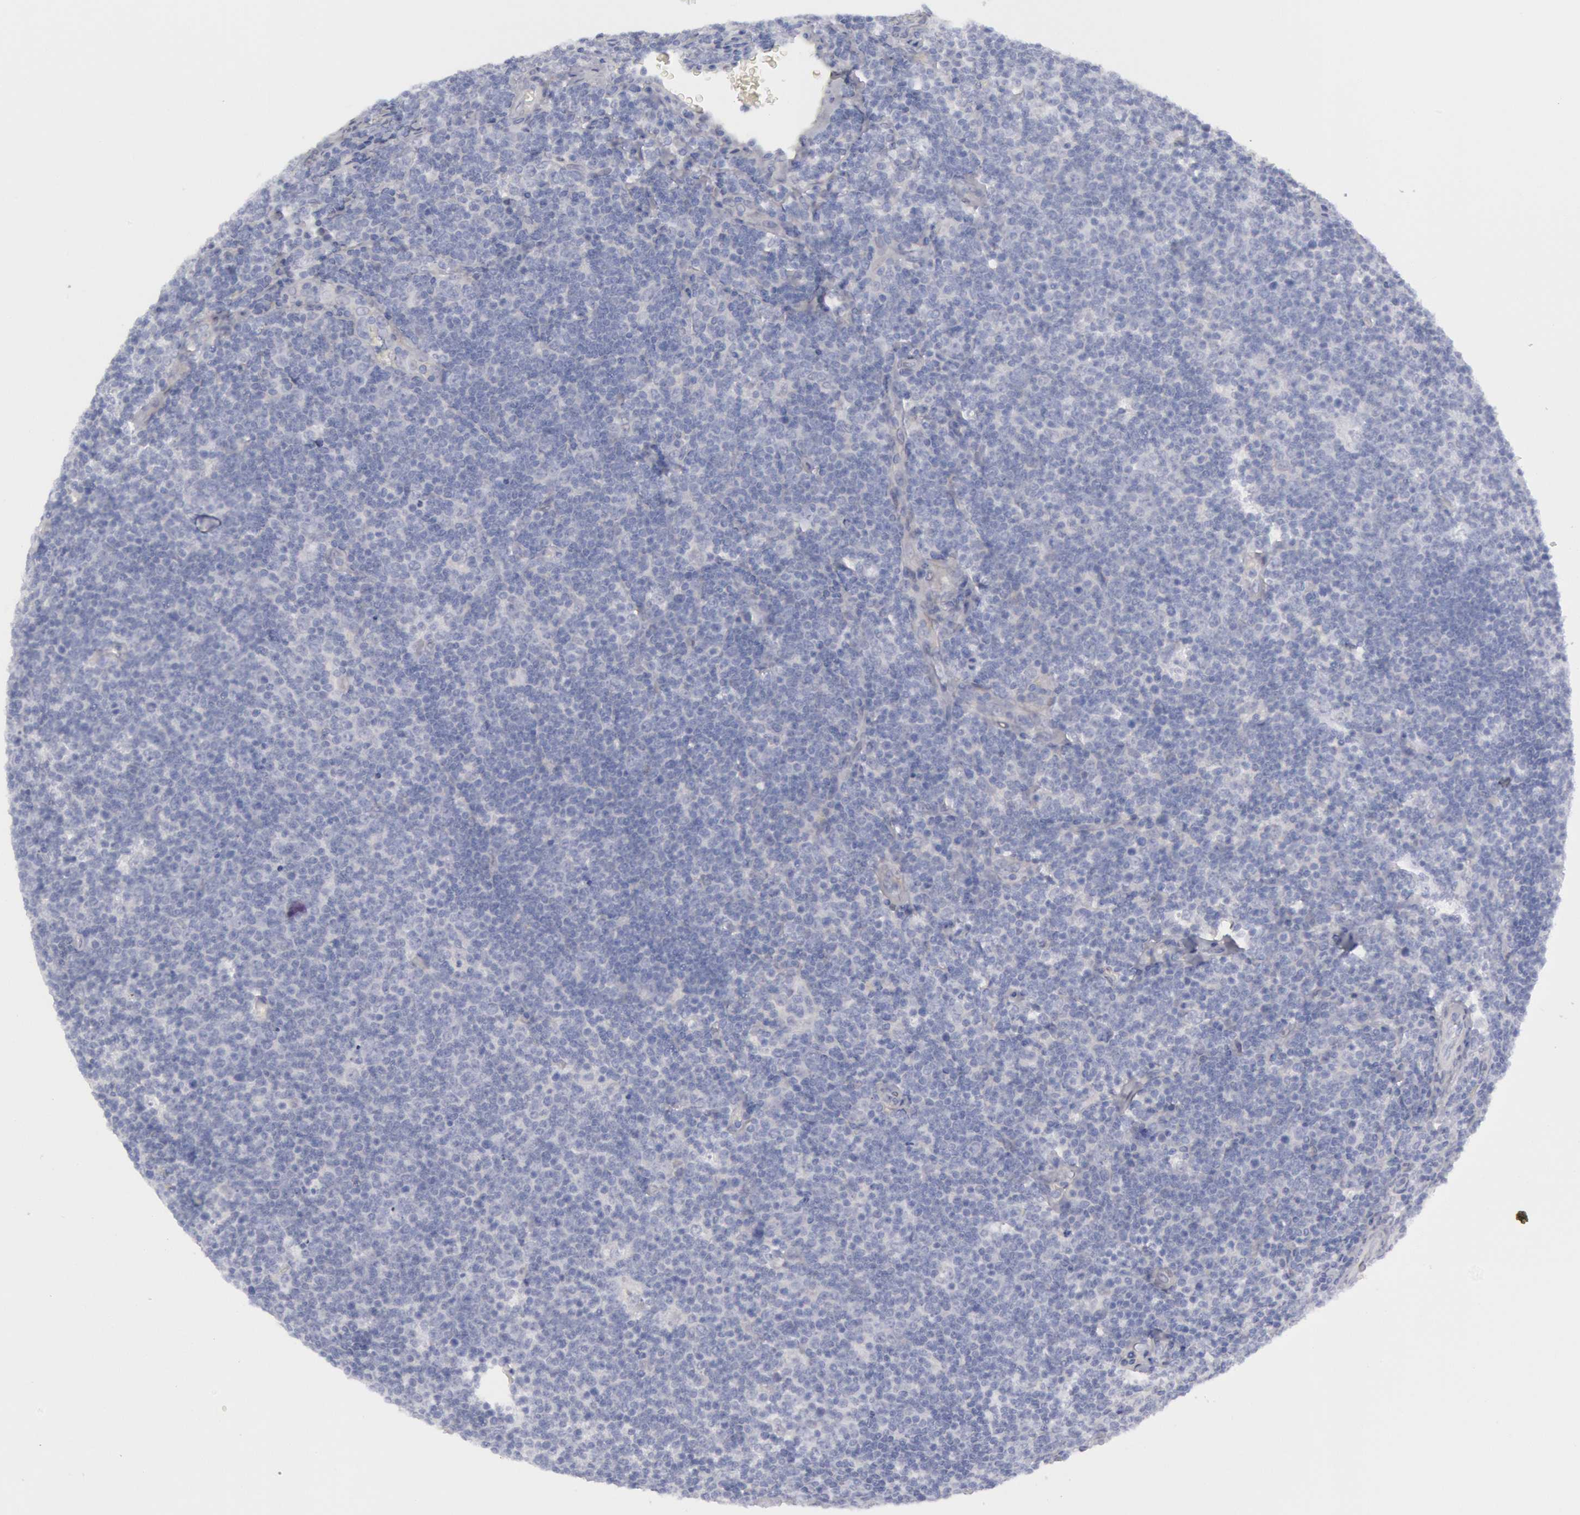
{"staining": {"intensity": "negative", "quantity": "none", "location": "none"}, "tissue": "lymphoma", "cell_type": "Tumor cells", "image_type": "cancer", "snomed": [{"axis": "morphology", "description": "Malignant lymphoma, non-Hodgkin's type, Low grade"}, {"axis": "topography", "description": "Lymph node"}], "caption": "DAB immunohistochemical staining of human lymphoma displays no significant positivity in tumor cells. The staining is performed using DAB brown chromogen with nuclei counter-stained in using hematoxylin.", "gene": "FHL1", "patient": {"sex": "male", "age": 74}}